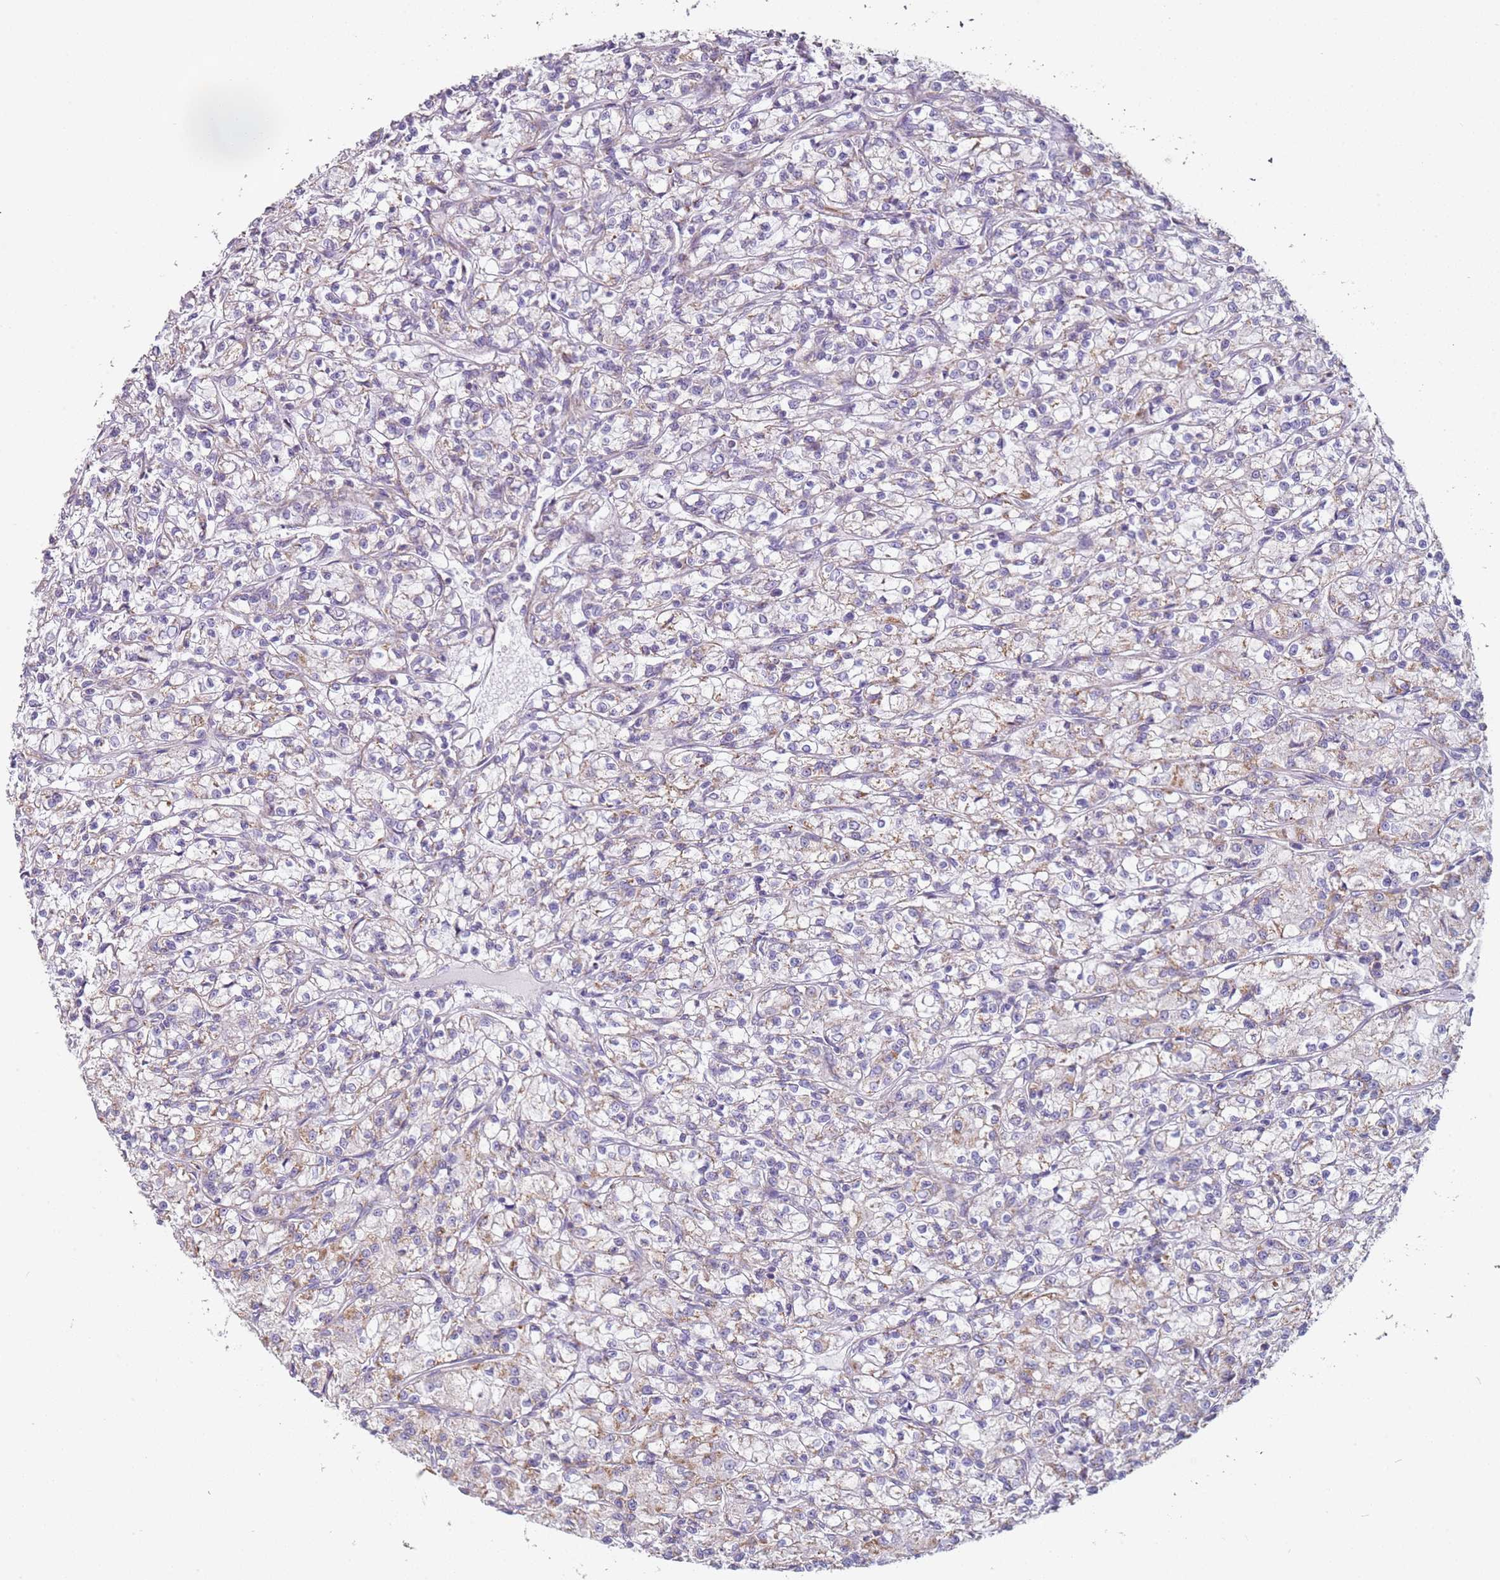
{"staining": {"intensity": "weak", "quantity": "25%-75%", "location": "cytoplasmic/membranous"}, "tissue": "renal cancer", "cell_type": "Tumor cells", "image_type": "cancer", "snomed": [{"axis": "morphology", "description": "Adenocarcinoma, NOS"}, {"axis": "topography", "description": "Kidney"}], "caption": "About 25%-75% of tumor cells in renal adenocarcinoma display weak cytoplasmic/membranous protein expression as visualized by brown immunohistochemical staining.", "gene": "ALS2", "patient": {"sex": "female", "age": 59}}